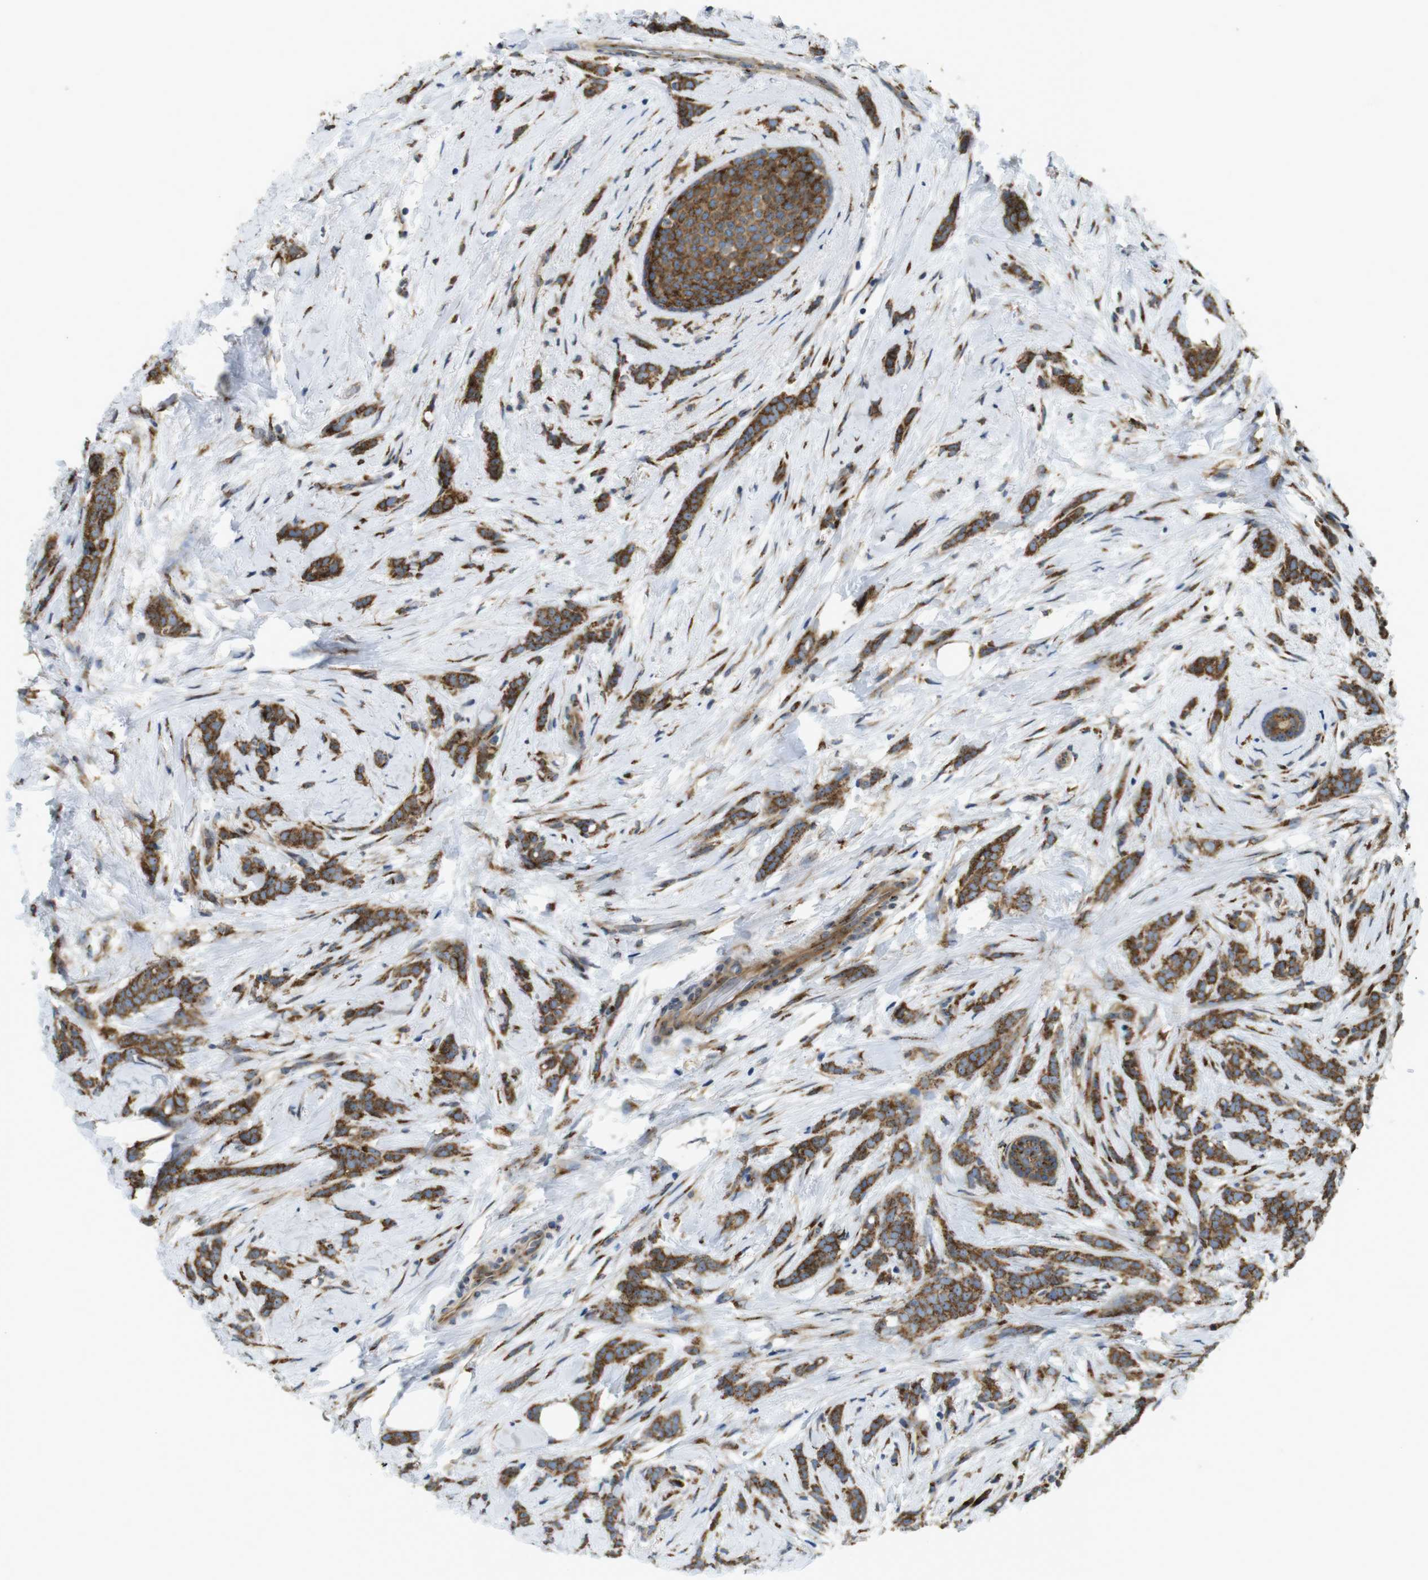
{"staining": {"intensity": "strong", "quantity": ">75%", "location": "cytoplasmic/membranous"}, "tissue": "breast cancer", "cell_type": "Tumor cells", "image_type": "cancer", "snomed": [{"axis": "morphology", "description": "Lobular carcinoma, in situ"}, {"axis": "morphology", "description": "Lobular carcinoma"}, {"axis": "topography", "description": "Breast"}], "caption": "Brown immunohistochemical staining in human breast cancer (lobular carcinoma) demonstrates strong cytoplasmic/membranous staining in approximately >75% of tumor cells.", "gene": "TMEM143", "patient": {"sex": "female", "age": 41}}